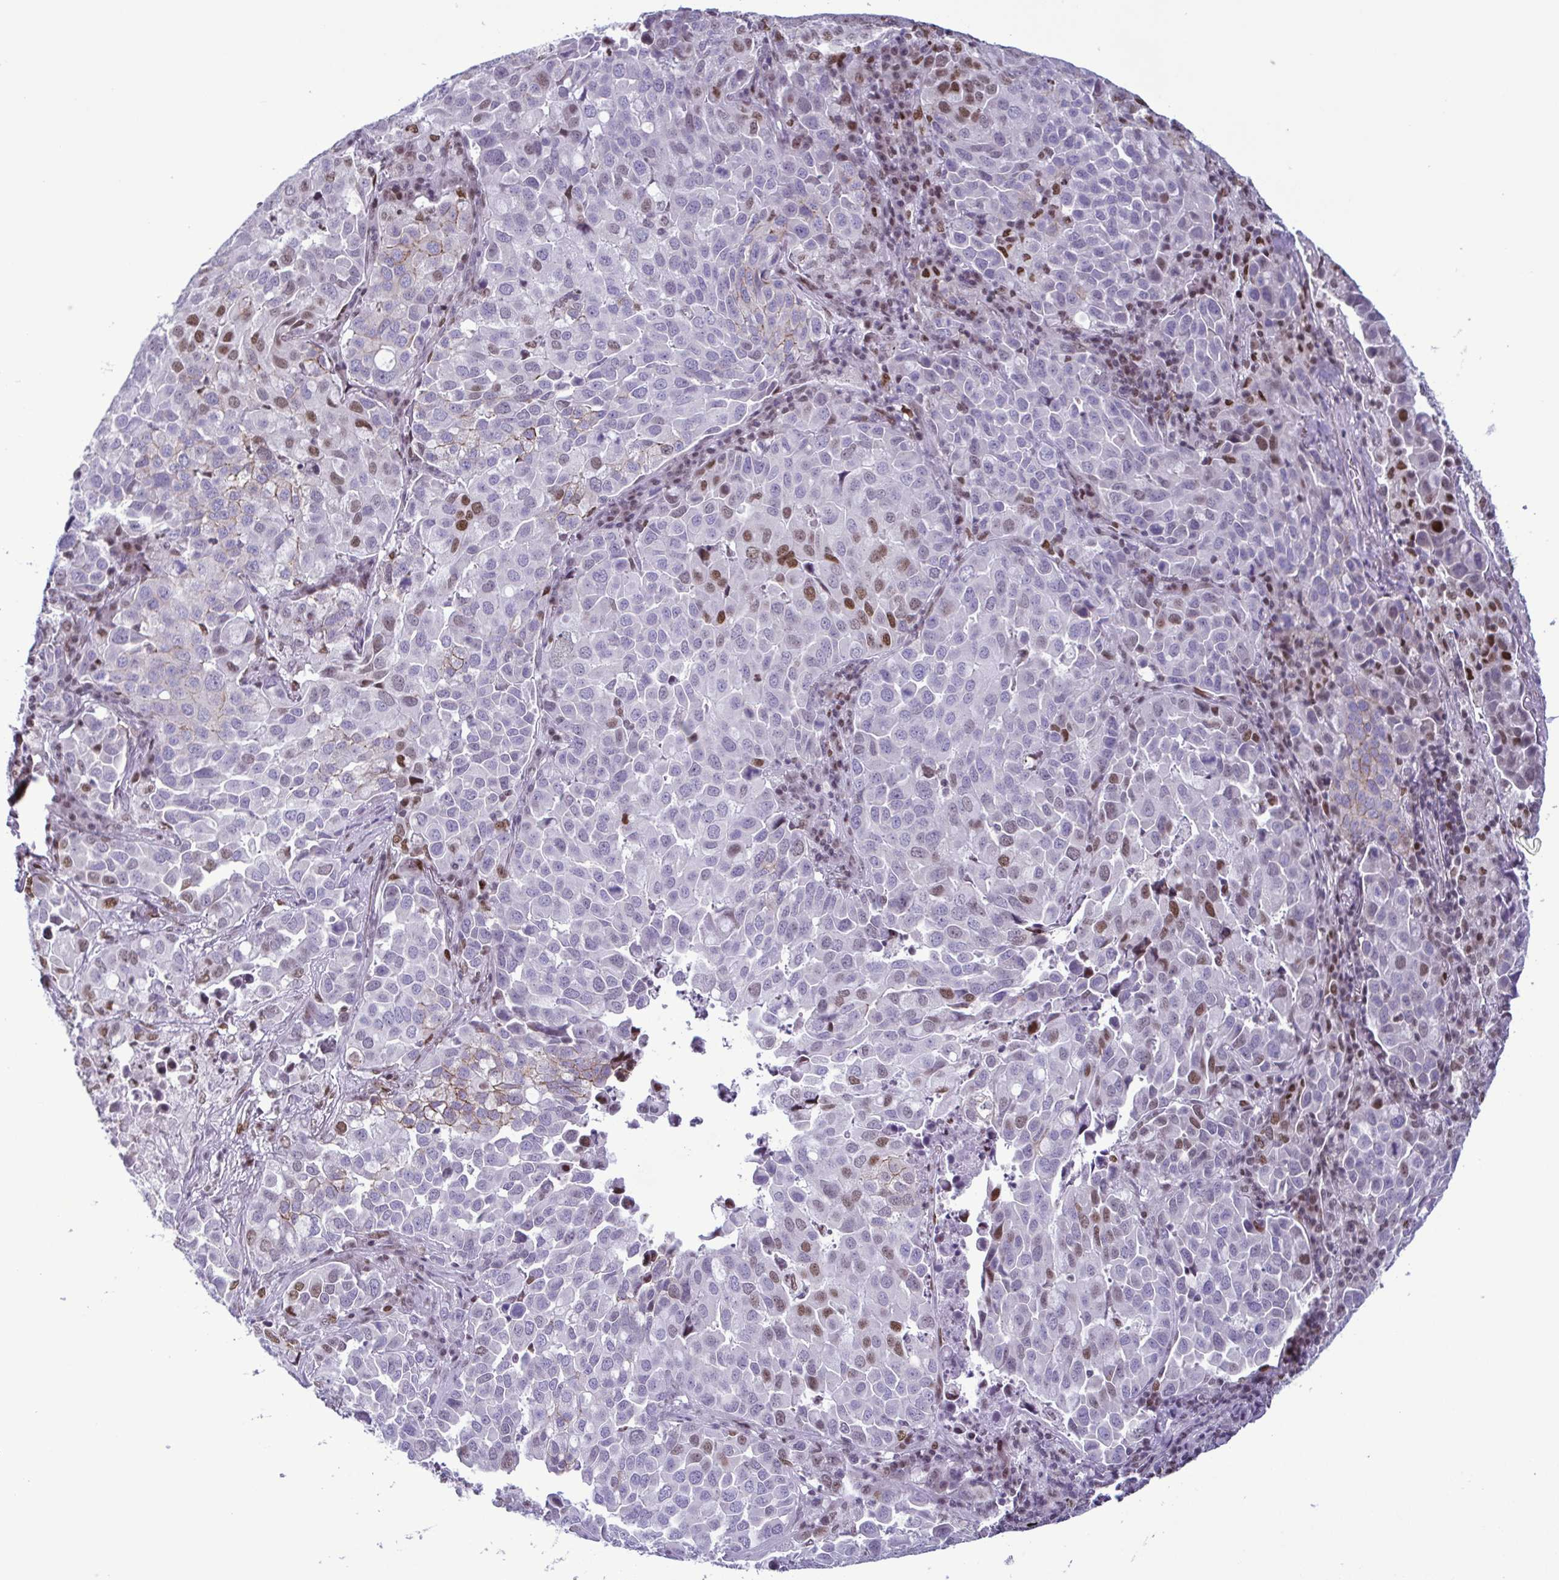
{"staining": {"intensity": "moderate", "quantity": "<25%", "location": "nuclear"}, "tissue": "lung cancer", "cell_type": "Tumor cells", "image_type": "cancer", "snomed": [{"axis": "morphology", "description": "Adenocarcinoma, NOS"}, {"axis": "morphology", "description": "Adenocarcinoma, metastatic, NOS"}, {"axis": "topography", "description": "Lymph node"}, {"axis": "topography", "description": "Lung"}], "caption": "Human lung adenocarcinoma stained with a brown dye shows moderate nuclear positive expression in about <25% of tumor cells.", "gene": "IRF1", "patient": {"sex": "female", "age": 65}}